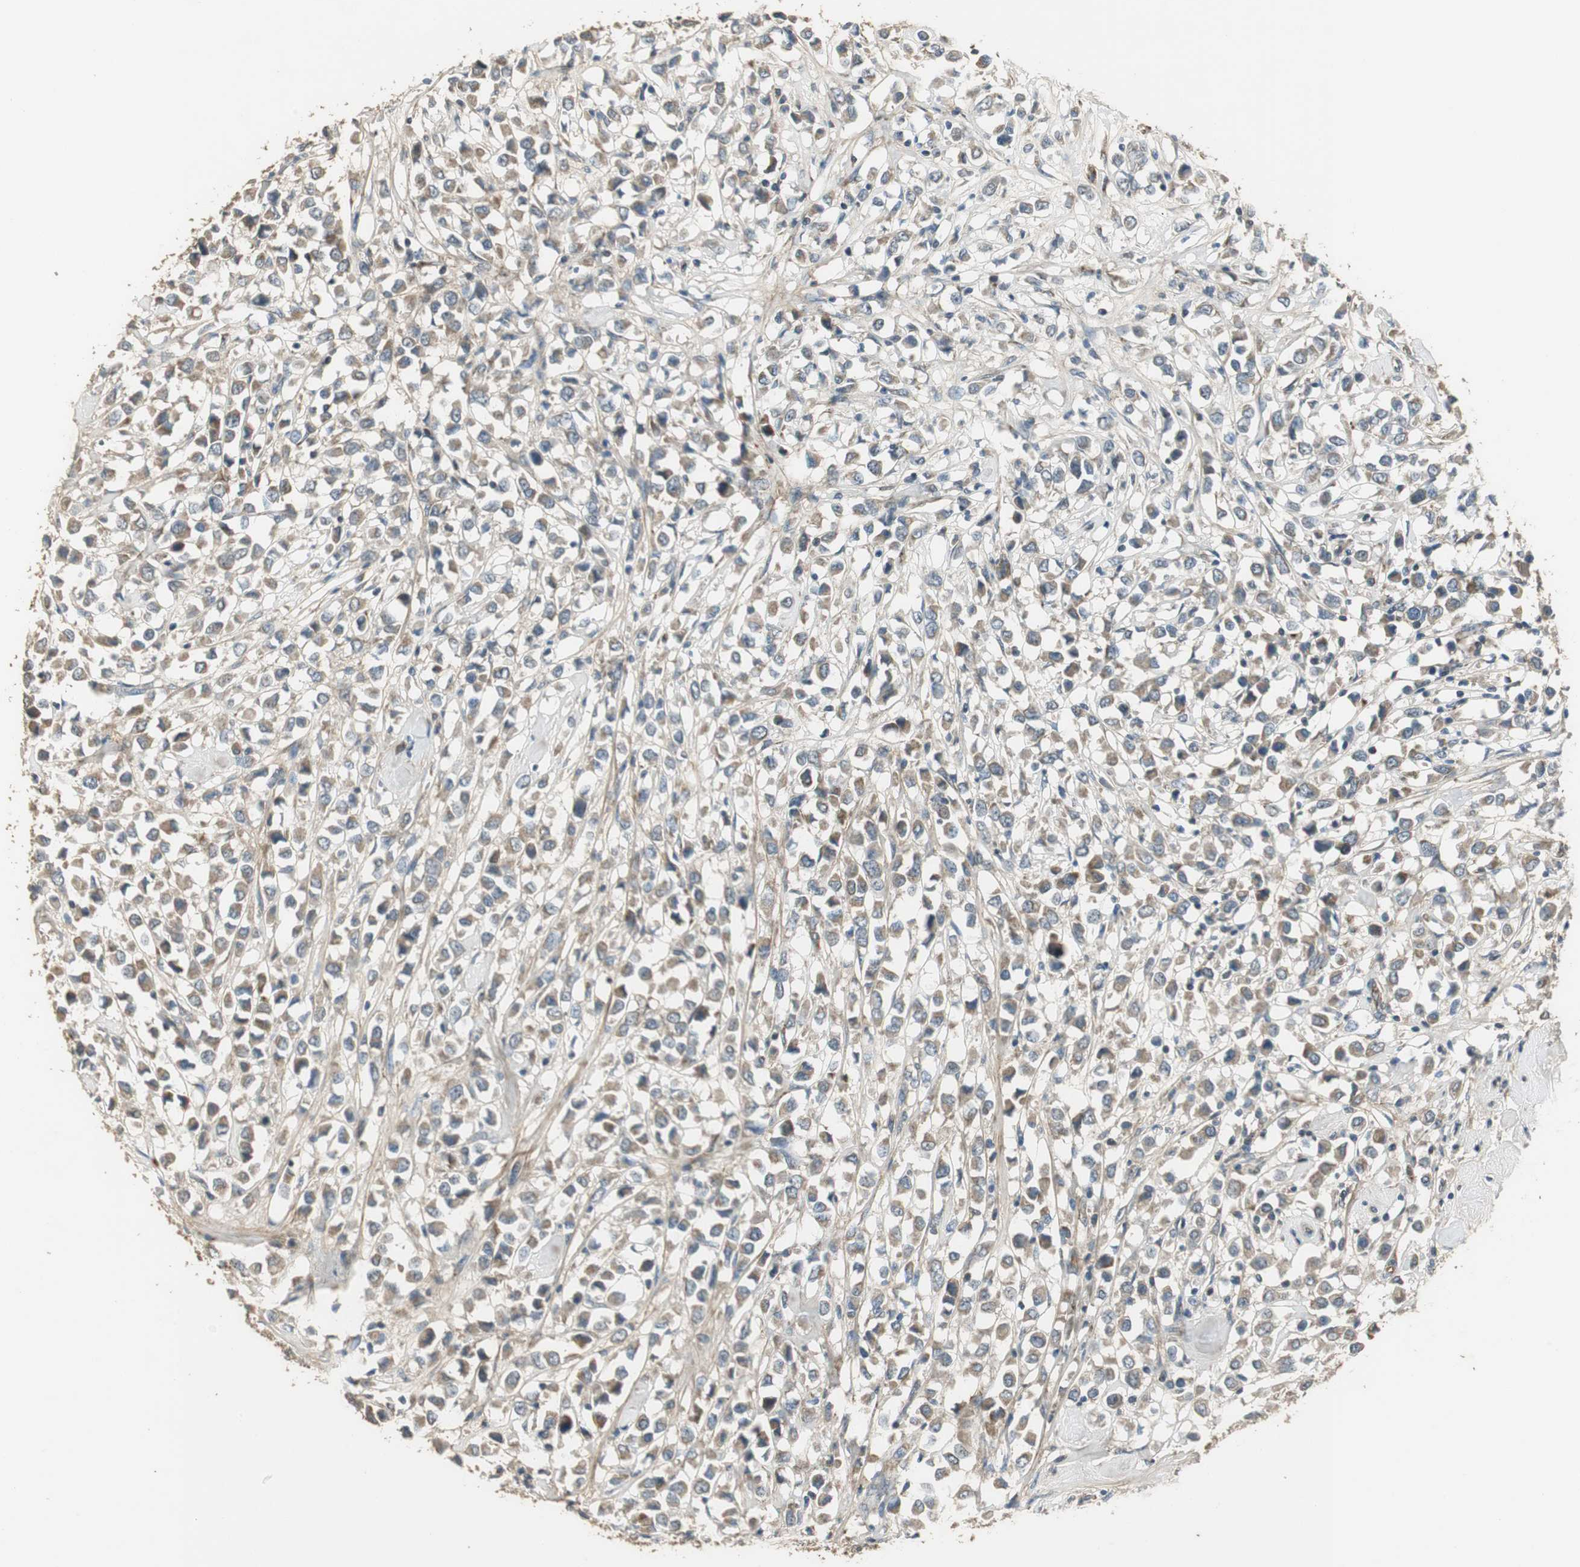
{"staining": {"intensity": "moderate", "quantity": ">75%", "location": "cytoplasmic/membranous"}, "tissue": "breast cancer", "cell_type": "Tumor cells", "image_type": "cancer", "snomed": [{"axis": "morphology", "description": "Duct carcinoma"}, {"axis": "topography", "description": "Breast"}], "caption": "Tumor cells show moderate cytoplasmic/membranous positivity in approximately >75% of cells in infiltrating ductal carcinoma (breast). The protein is stained brown, and the nuclei are stained in blue (DAB (3,3'-diaminobenzidine) IHC with brightfield microscopy, high magnification).", "gene": "MSTO1", "patient": {"sex": "female", "age": 61}}